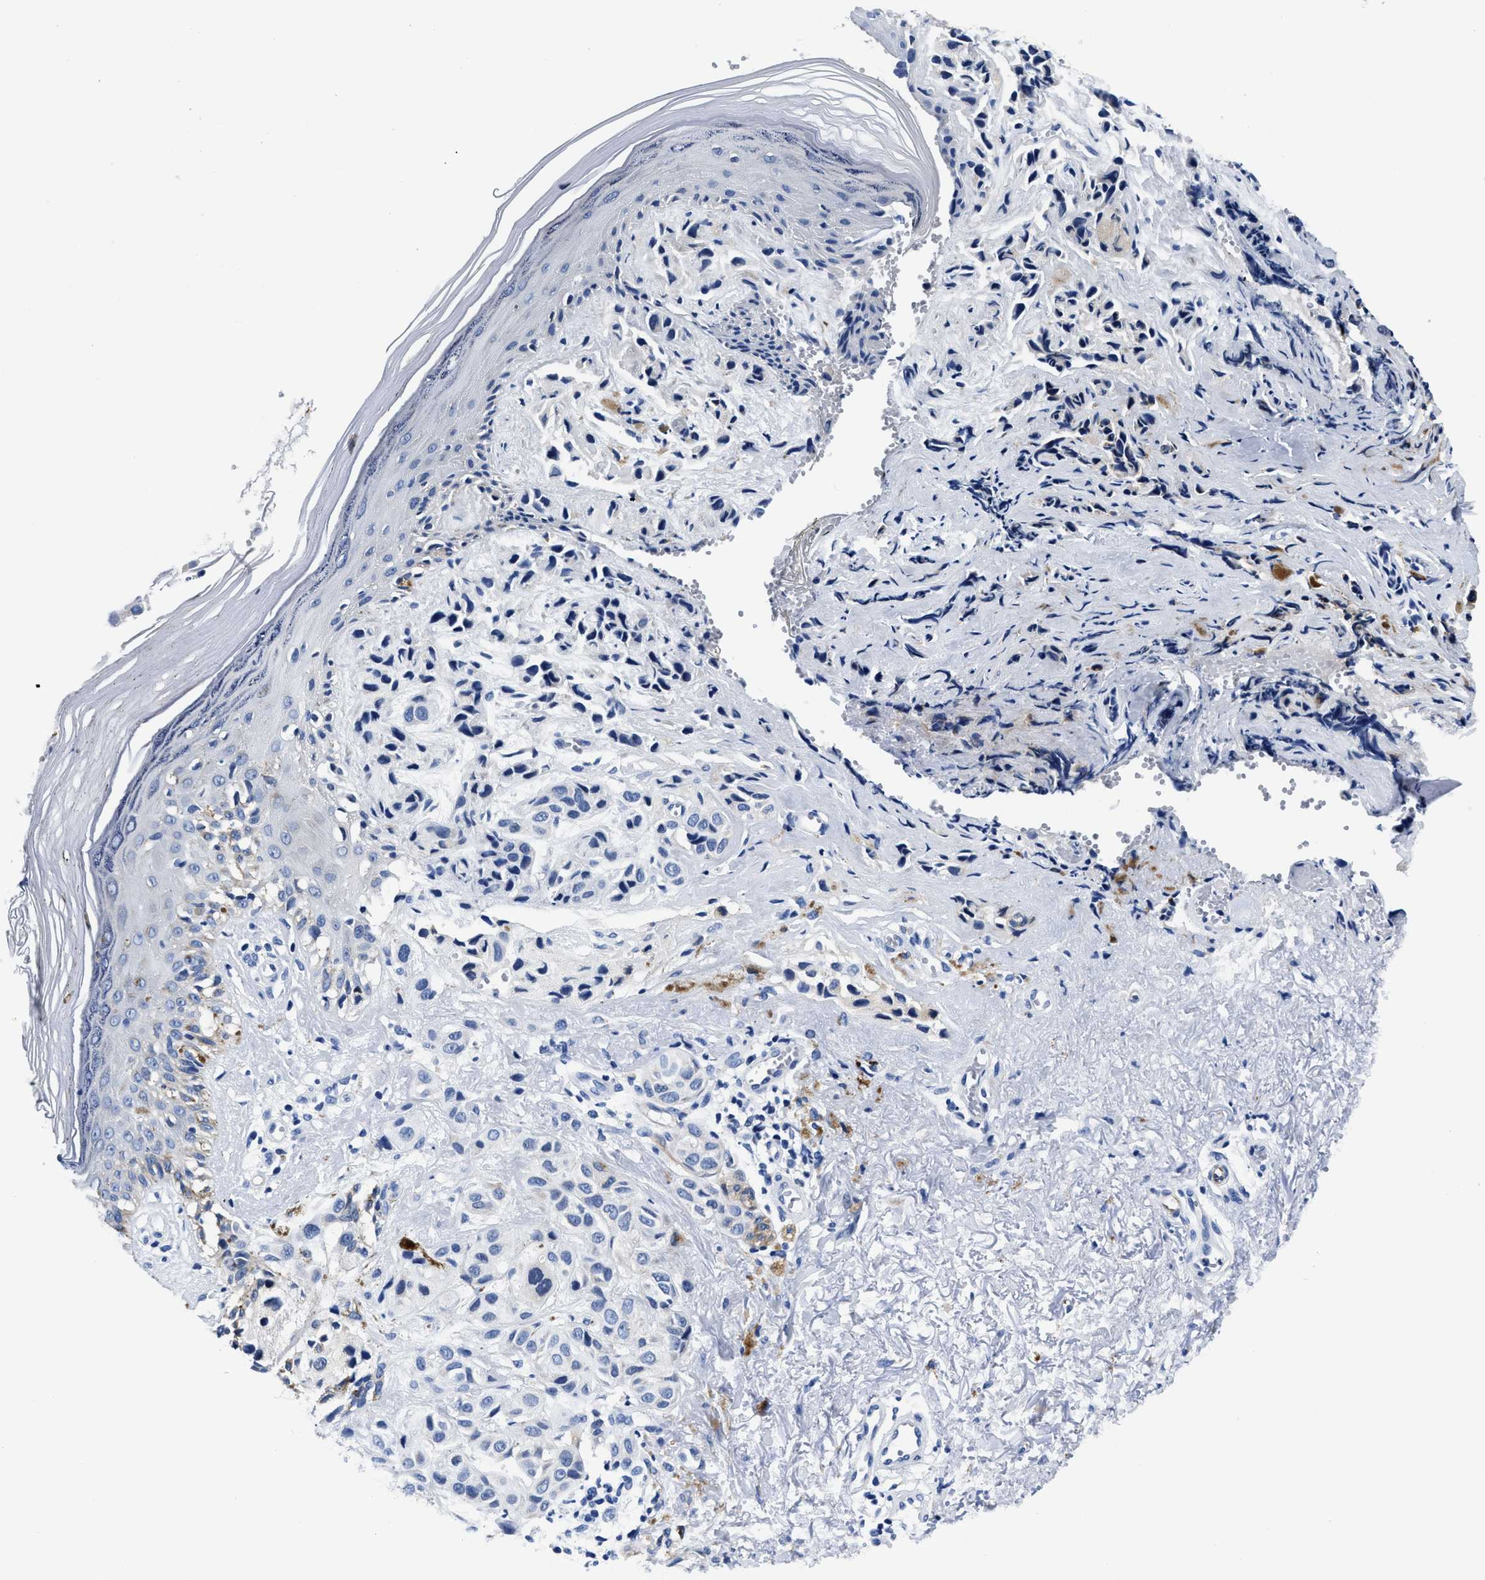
{"staining": {"intensity": "weak", "quantity": "<25%", "location": "cytoplasmic/membranous"}, "tissue": "melanoma", "cell_type": "Tumor cells", "image_type": "cancer", "snomed": [{"axis": "morphology", "description": "Malignant melanoma, NOS"}, {"axis": "topography", "description": "Skin"}], "caption": "Tumor cells show no significant protein positivity in malignant melanoma.", "gene": "SLC35F1", "patient": {"sex": "female", "age": 58}}